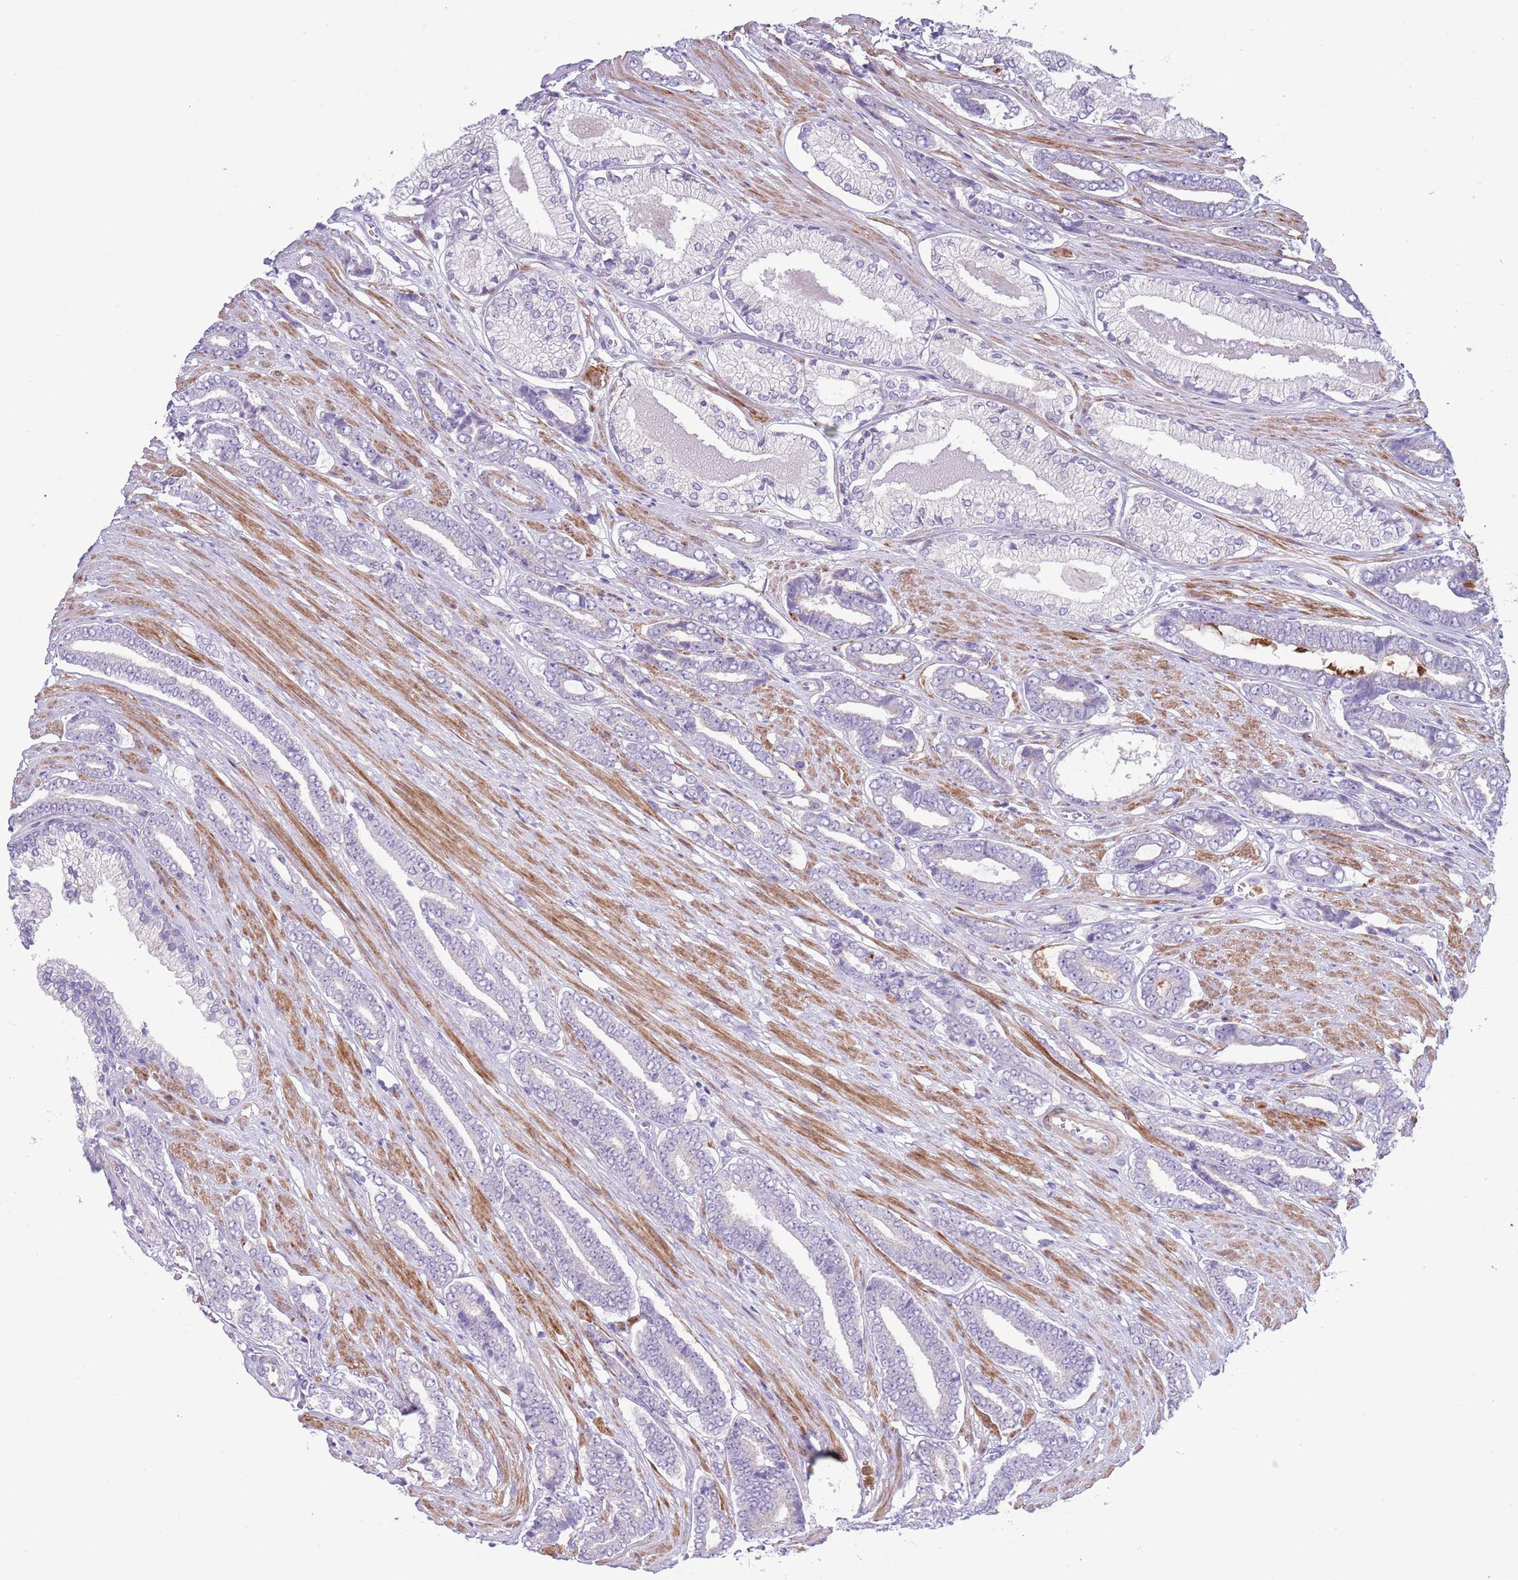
{"staining": {"intensity": "negative", "quantity": "none", "location": "none"}, "tissue": "prostate cancer", "cell_type": "Tumor cells", "image_type": "cancer", "snomed": [{"axis": "morphology", "description": "Adenocarcinoma, NOS"}, {"axis": "topography", "description": "Prostate and seminal vesicle, NOS"}], "caption": "The photomicrograph exhibits no staining of tumor cells in prostate cancer (adenocarcinoma).", "gene": "OR6M1", "patient": {"sex": "male", "age": 76}}